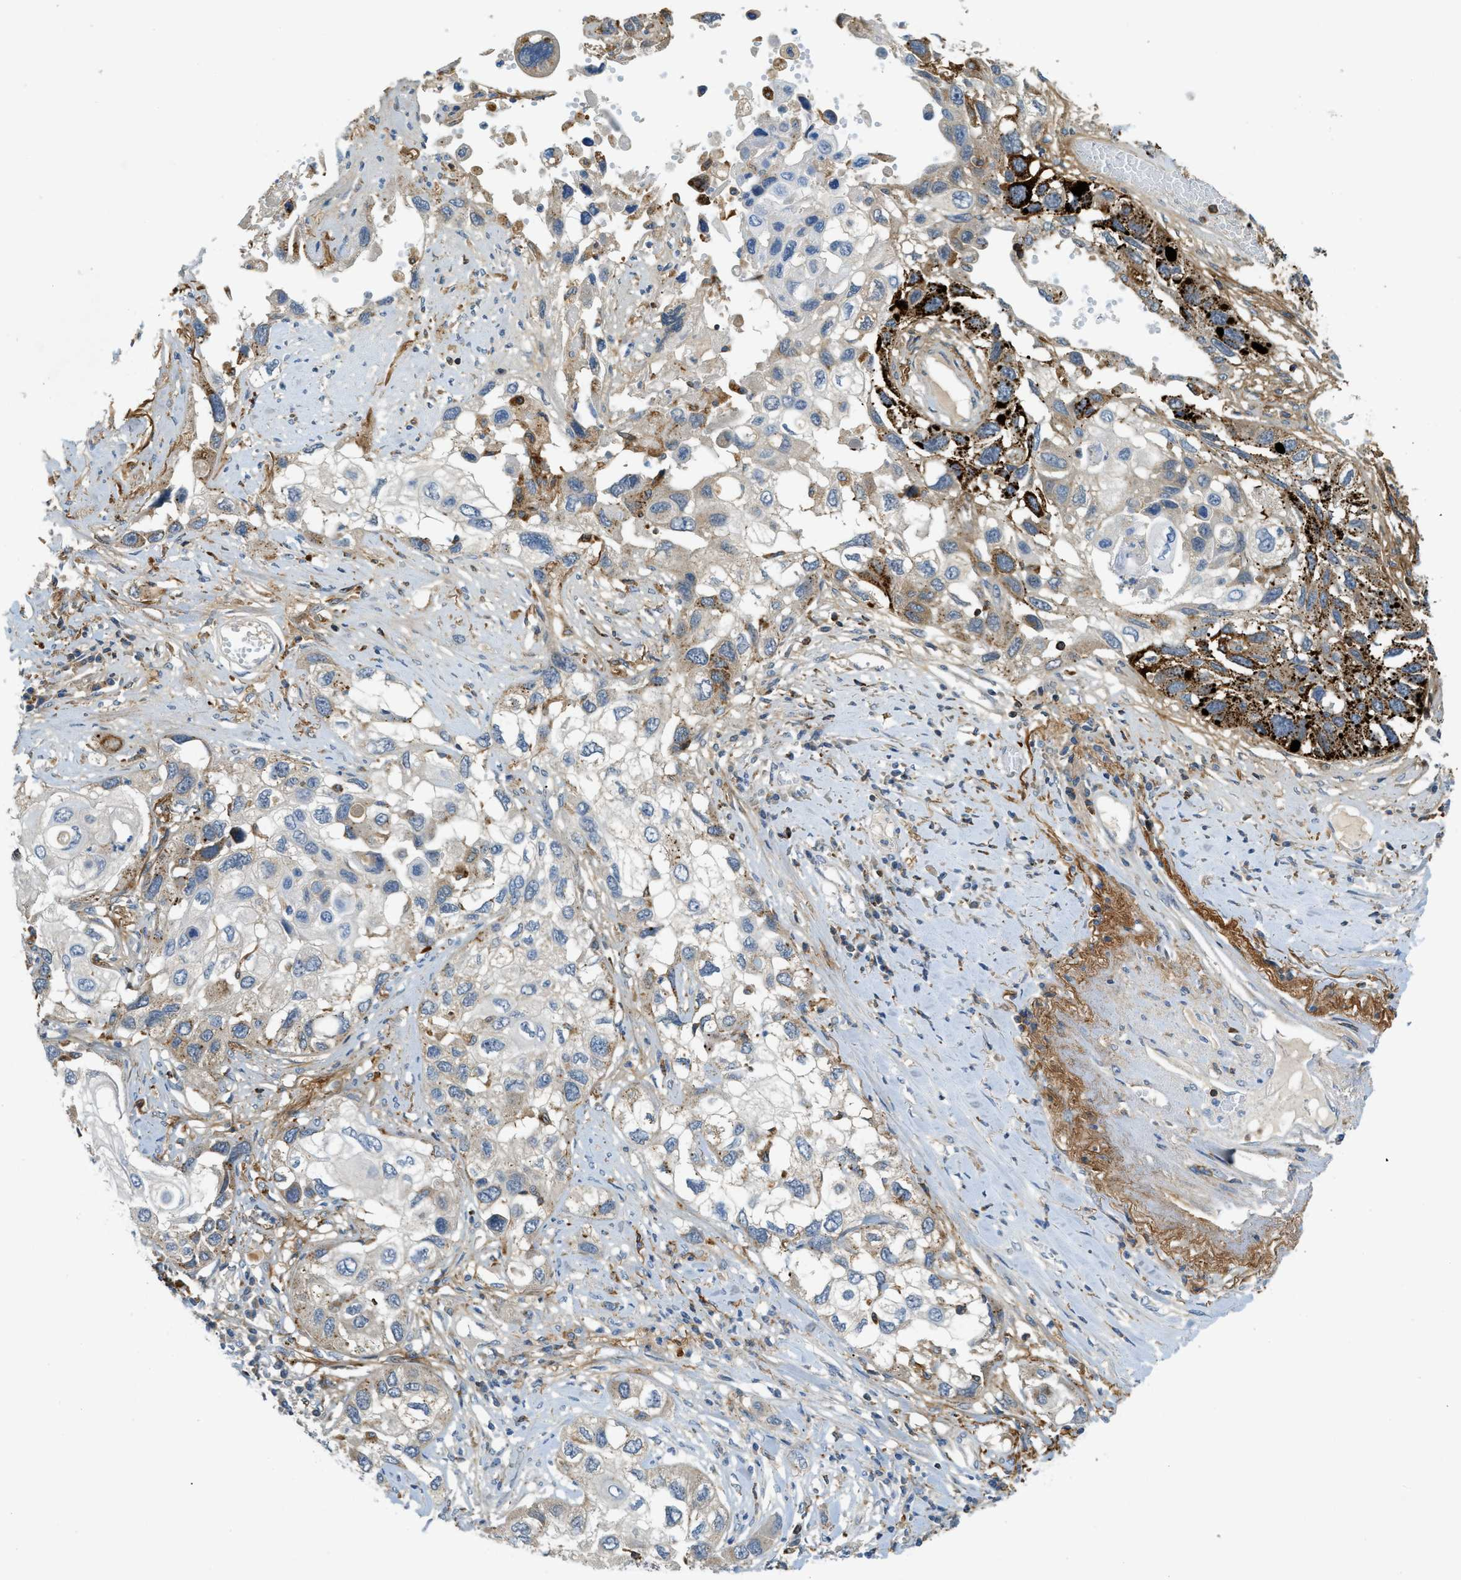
{"staining": {"intensity": "strong", "quantity": "<25%", "location": "cytoplasmic/membranous"}, "tissue": "lung cancer", "cell_type": "Tumor cells", "image_type": "cancer", "snomed": [{"axis": "morphology", "description": "Squamous cell carcinoma, NOS"}, {"axis": "topography", "description": "Lung"}], "caption": "Tumor cells show medium levels of strong cytoplasmic/membranous staining in about <25% of cells in human lung cancer. (DAB IHC, brown staining for protein, blue staining for nuclei).", "gene": "PLBD2", "patient": {"sex": "male", "age": 71}}